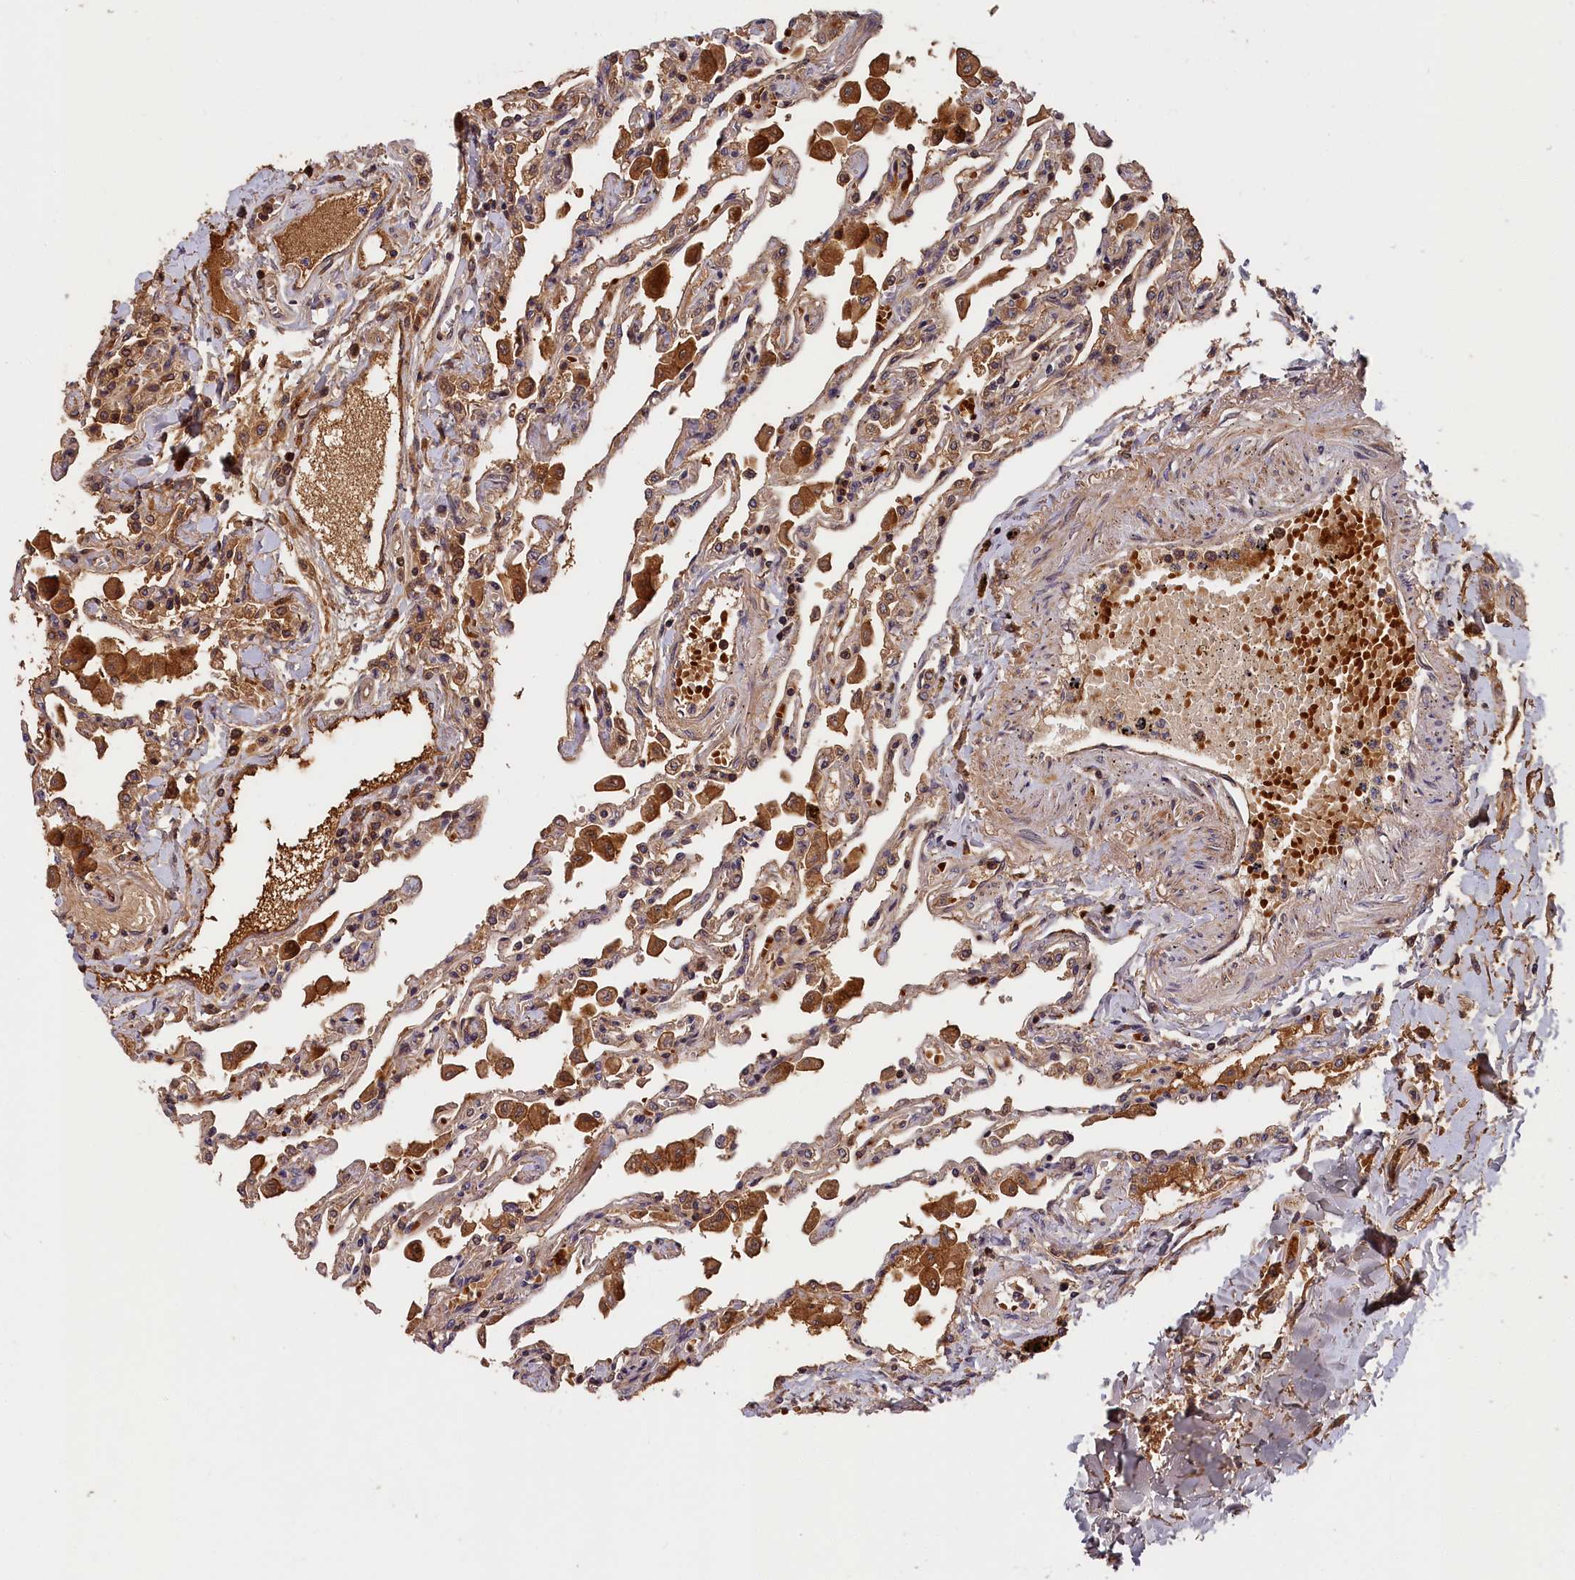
{"staining": {"intensity": "moderate", "quantity": "<25%", "location": "cytoplasmic/membranous"}, "tissue": "lung", "cell_type": "Alveolar cells", "image_type": "normal", "snomed": [{"axis": "morphology", "description": "Normal tissue, NOS"}, {"axis": "topography", "description": "Bronchus"}, {"axis": "topography", "description": "Lung"}], "caption": "The immunohistochemical stain highlights moderate cytoplasmic/membranous expression in alveolar cells of unremarkable lung. The protein of interest is stained brown, and the nuclei are stained in blue (DAB (3,3'-diaminobenzidine) IHC with brightfield microscopy, high magnification).", "gene": "ITIH1", "patient": {"sex": "female", "age": 49}}